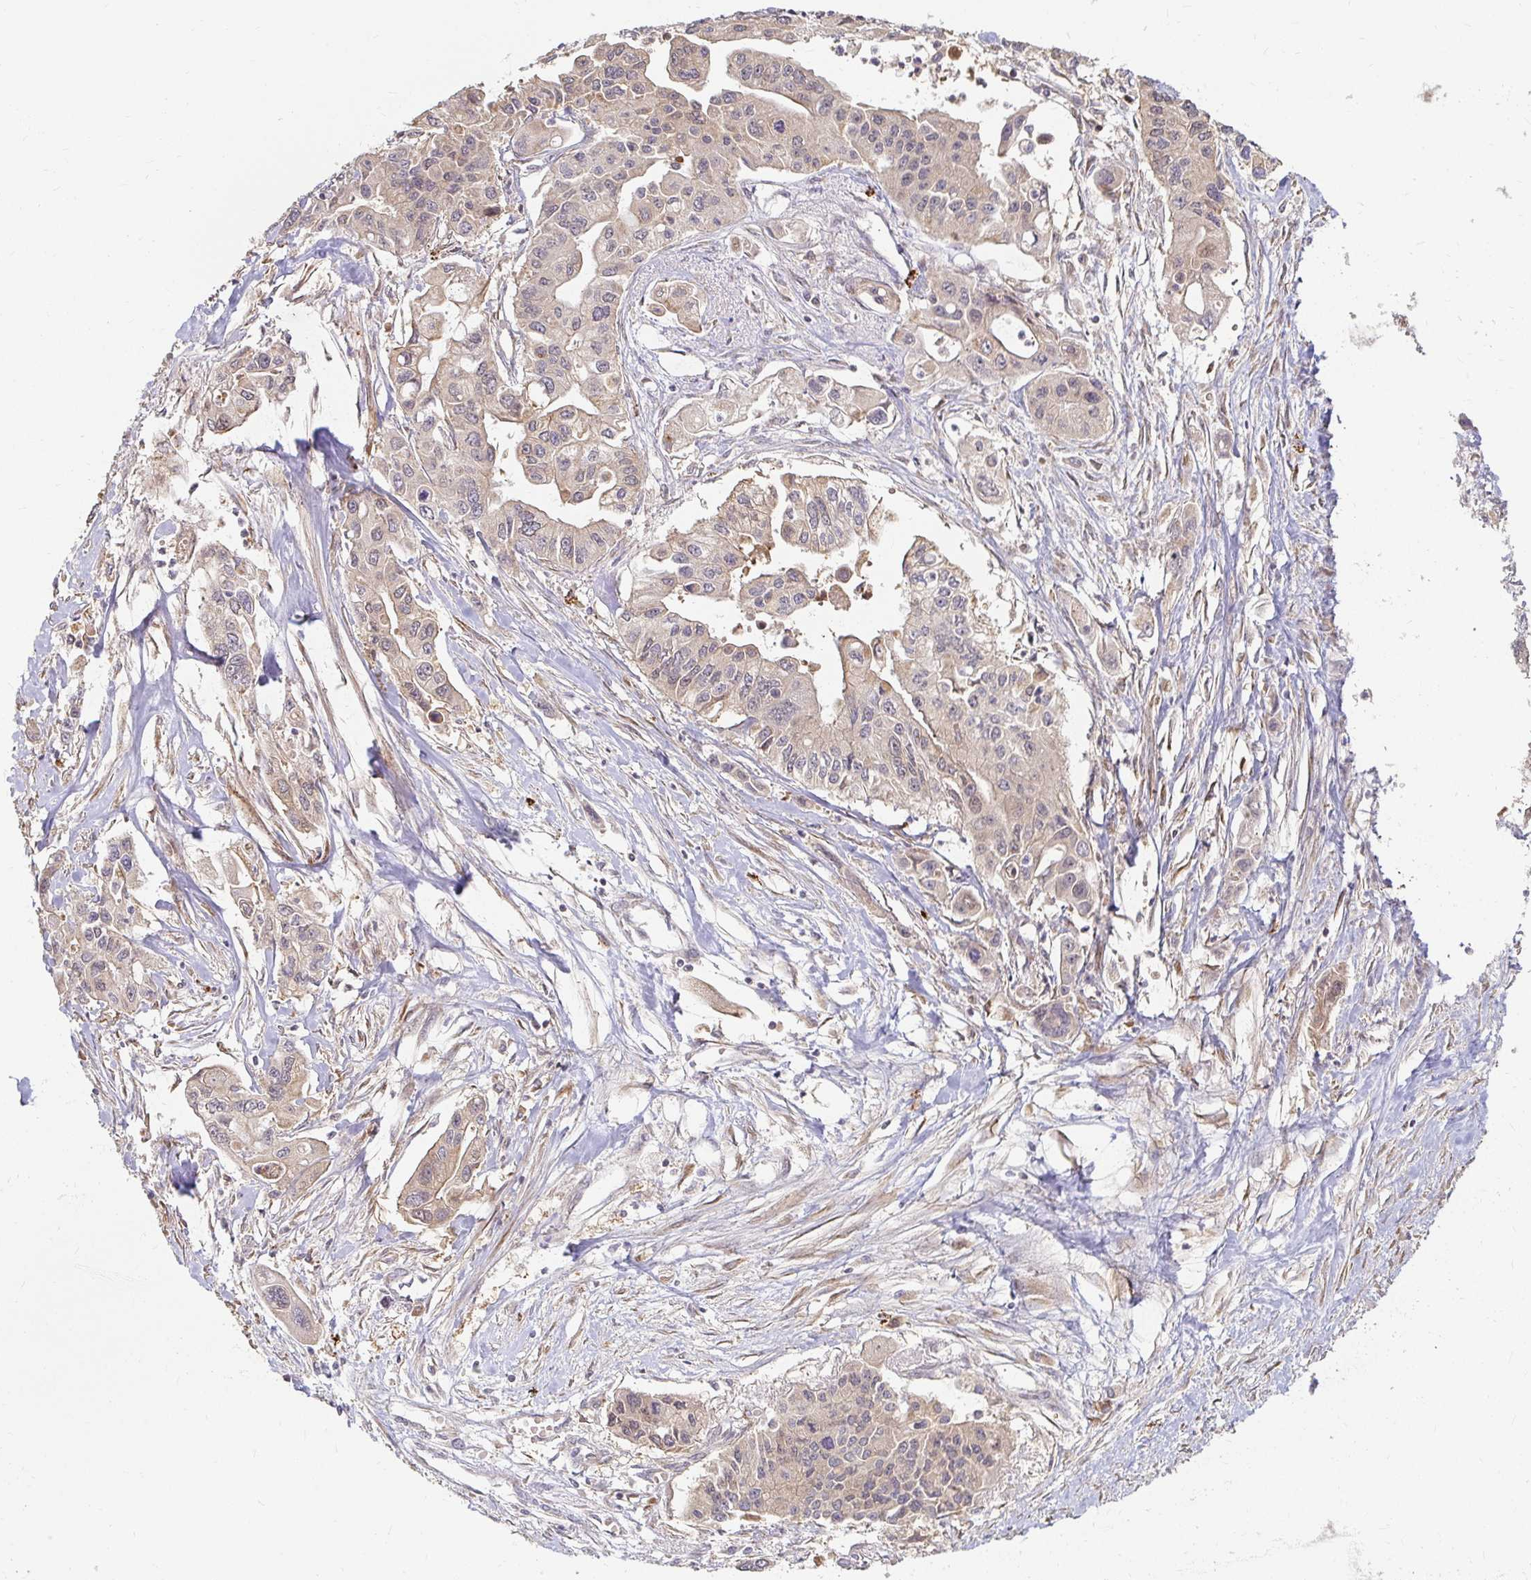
{"staining": {"intensity": "weak", "quantity": "<25%", "location": "cytoplasmic/membranous"}, "tissue": "pancreatic cancer", "cell_type": "Tumor cells", "image_type": "cancer", "snomed": [{"axis": "morphology", "description": "Adenocarcinoma, NOS"}, {"axis": "topography", "description": "Pancreas"}], "caption": "A micrograph of human pancreatic cancer (adenocarcinoma) is negative for staining in tumor cells.", "gene": "CAST", "patient": {"sex": "male", "age": 62}}